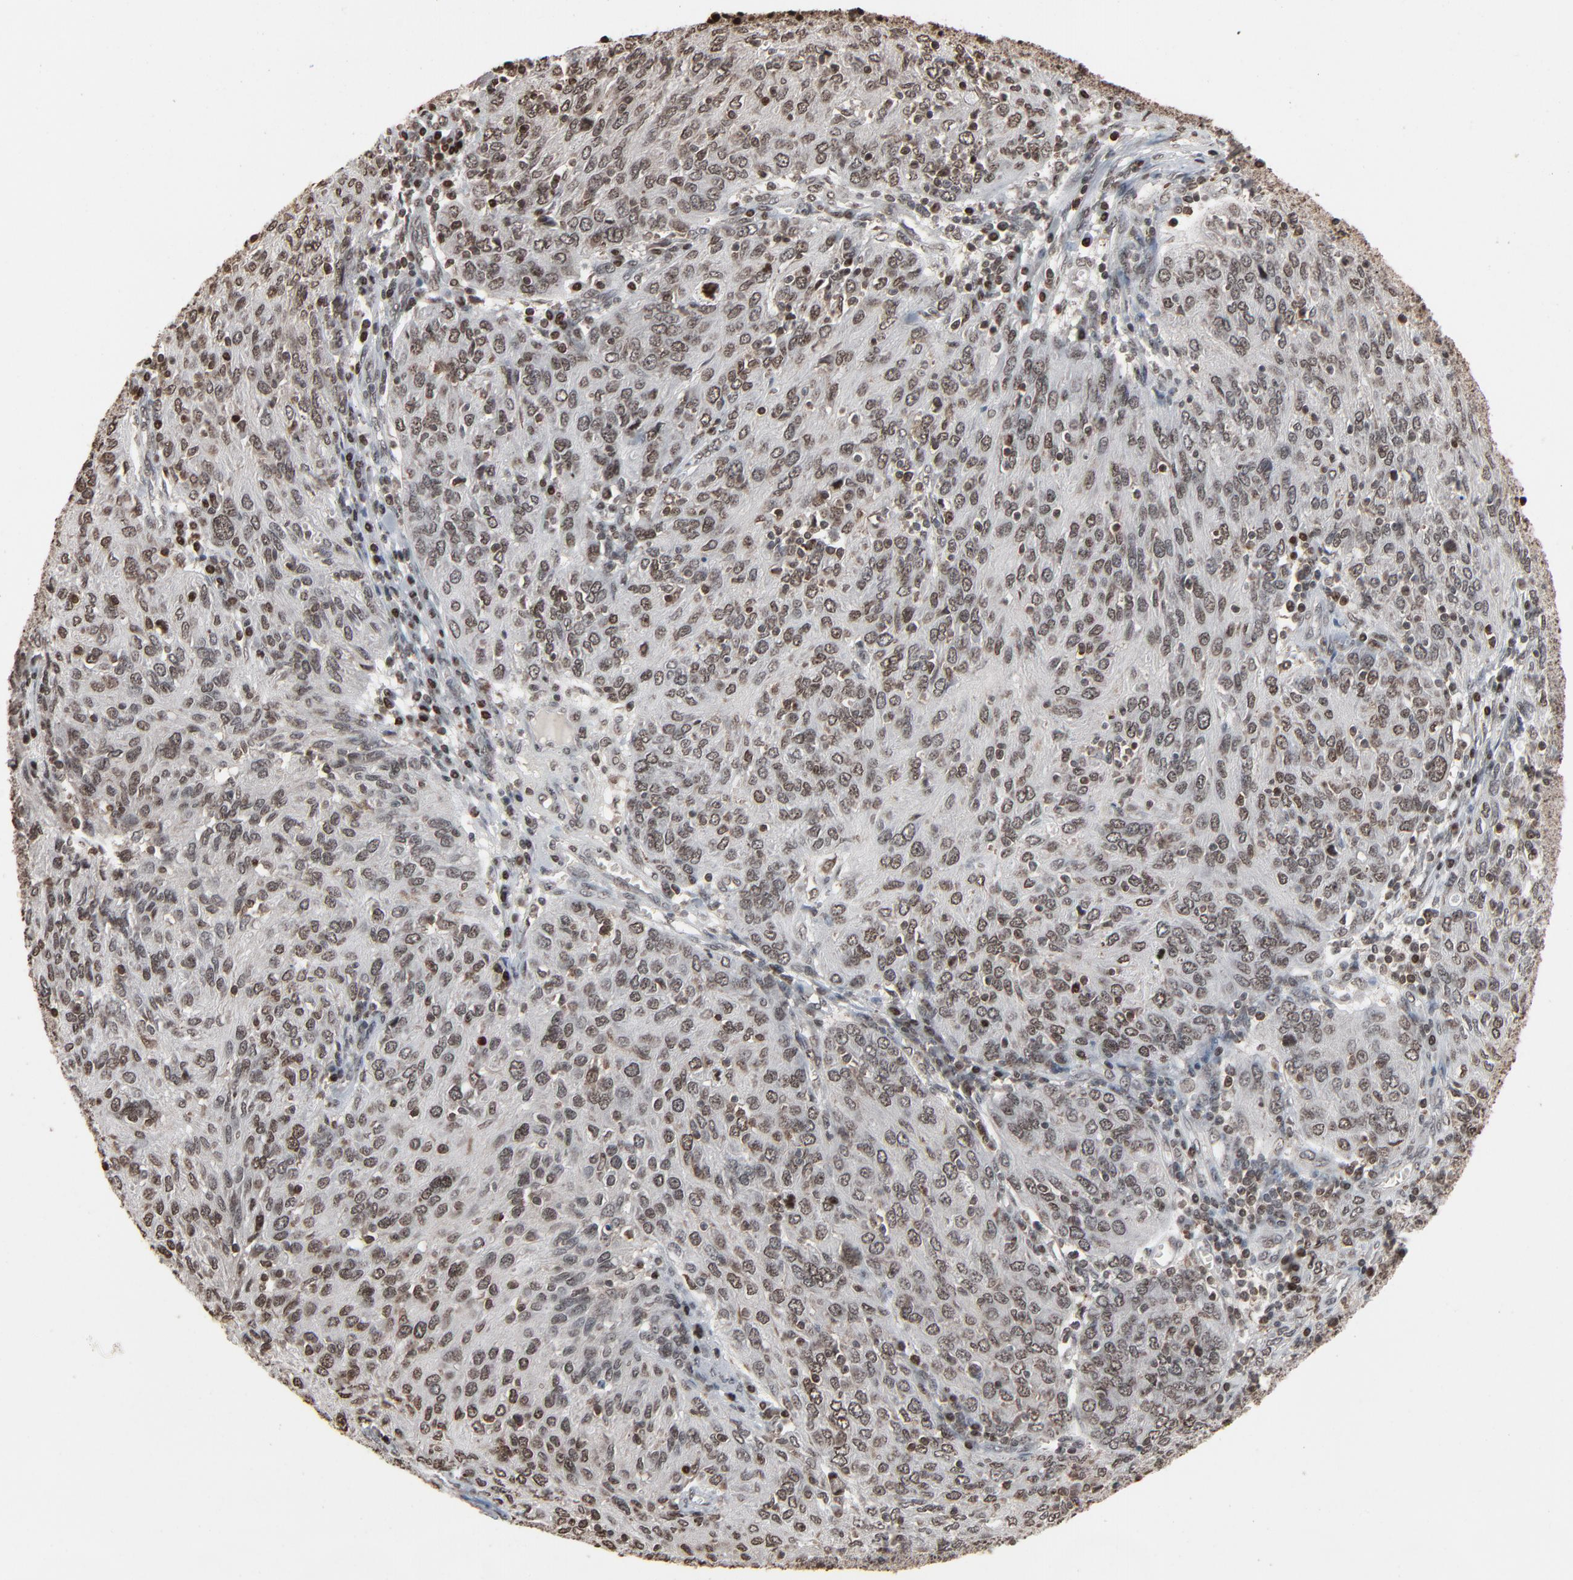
{"staining": {"intensity": "moderate", "quantity": ">75%", "location": "nuclear"}, "tissue": "ovarian cancer", "cell_type": "Tumor cells", "image_type": "cancer", "snomed": [{"axis": "morphology", "description": "Carcinoma, endometroid"}, {"axis": "topography", "description": "Ovary"}], "caption": "IHC micrograph of neoplastic tissue: ovarian cancer stained using immunohistochemistry demonstrates medium levels of moderate protein expression localized specifically in the nuclear of tumor cells, appearing as a nuclear brown color.", "gene": "RPS6KA3", "patient": {"sex": "female", "age": 50}}